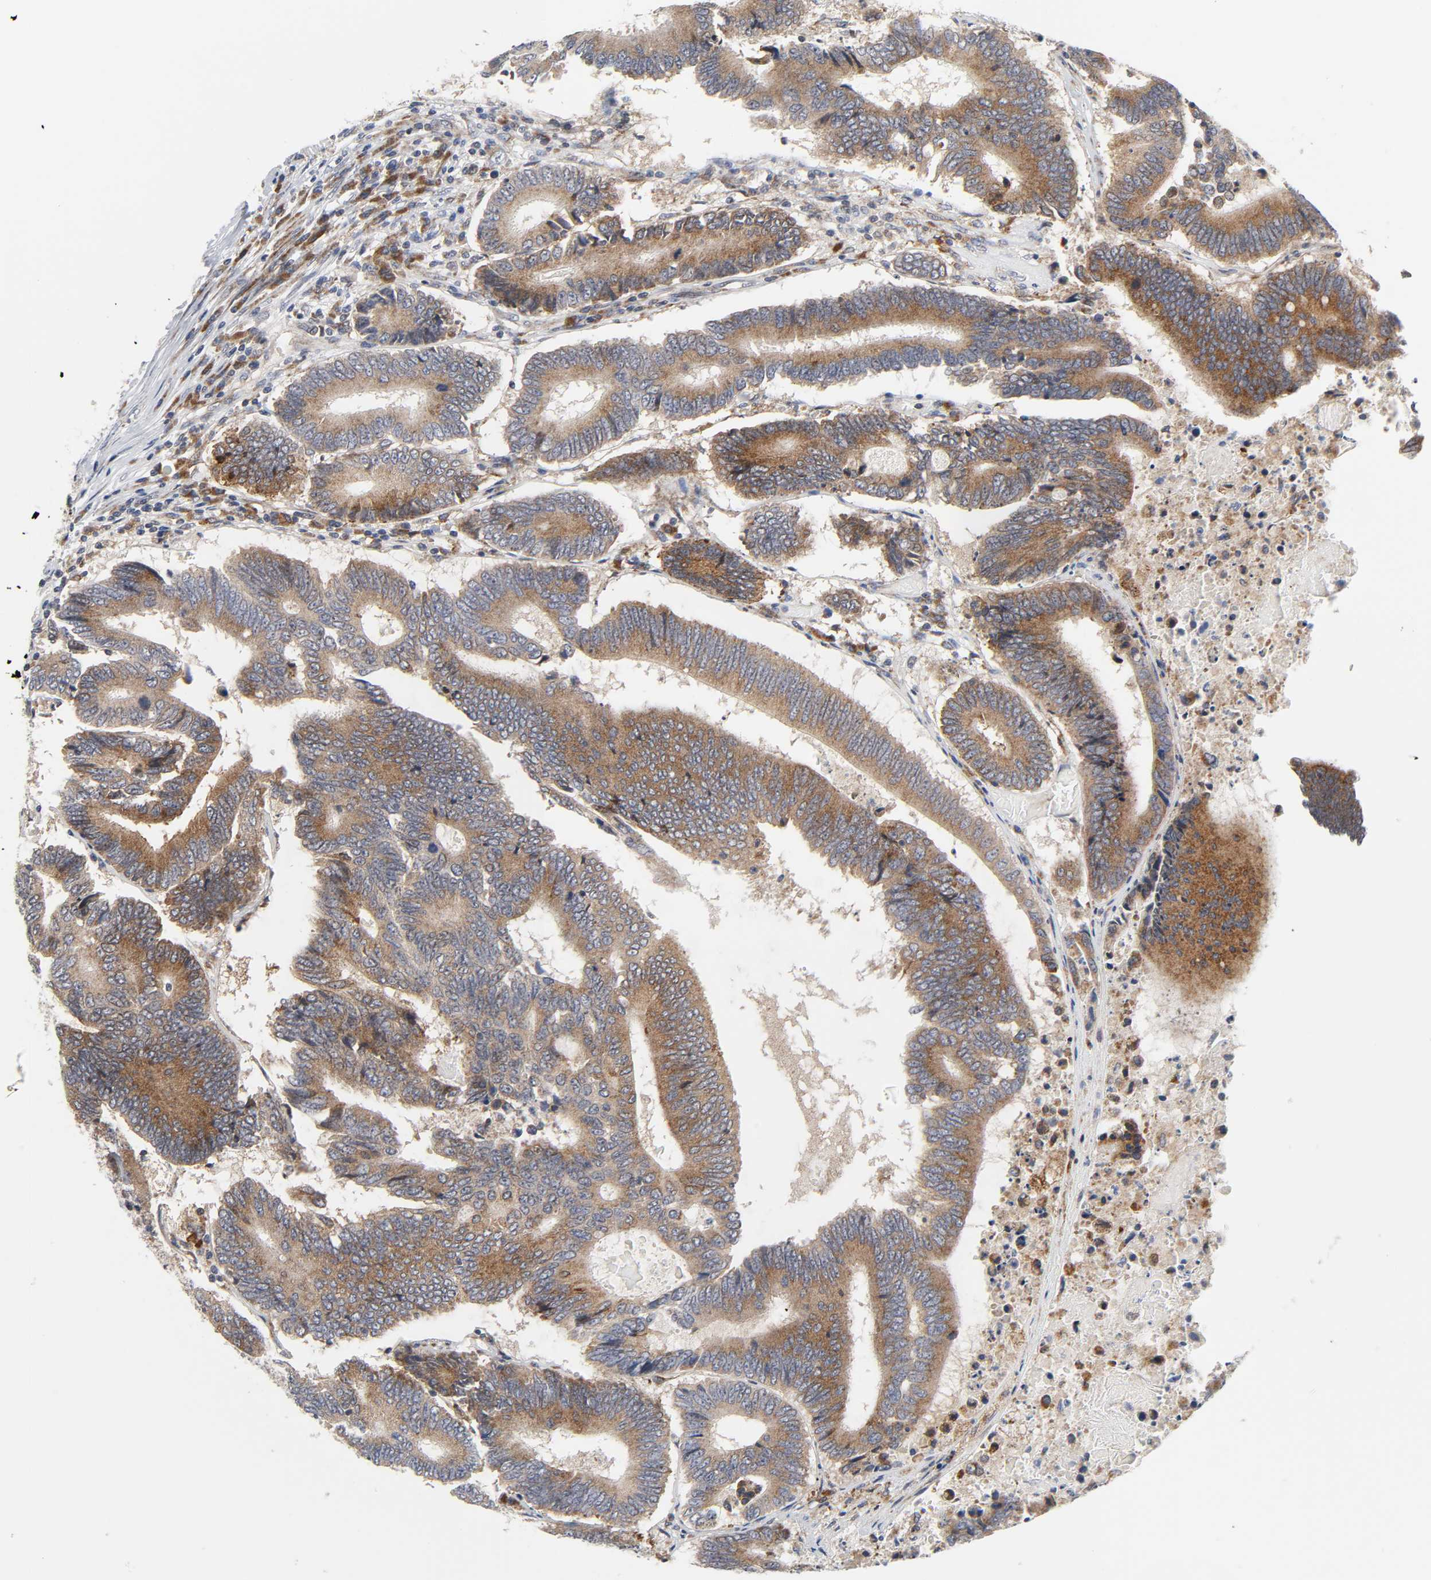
{"staining": {"intensity": "moderate", "quantity": ">75%", "location": "cytoplasmic/membranous"}, "tissue": "colorectal cancer", "cell_type": "Tumor cells", "image_type": "cancer", "snomed": [{"axis": "morphology", "description": "Adenocarcinoma, NOS"}, {"axis": "topography", "description": "Colon"}], "caption": "Immunohistochemistry (IHC) micrograph of neoplastic tissue: human colorectal cancer stained using immunohistochemistry demonstrates medium levels of moderate protein expression localized specifically in the cytoplasmic/membranous of tumor cells, appearing as a cytoplasmic/membranous brown color.", "gene": "BAX", "patient": {"sex": "female", "age": 78}}